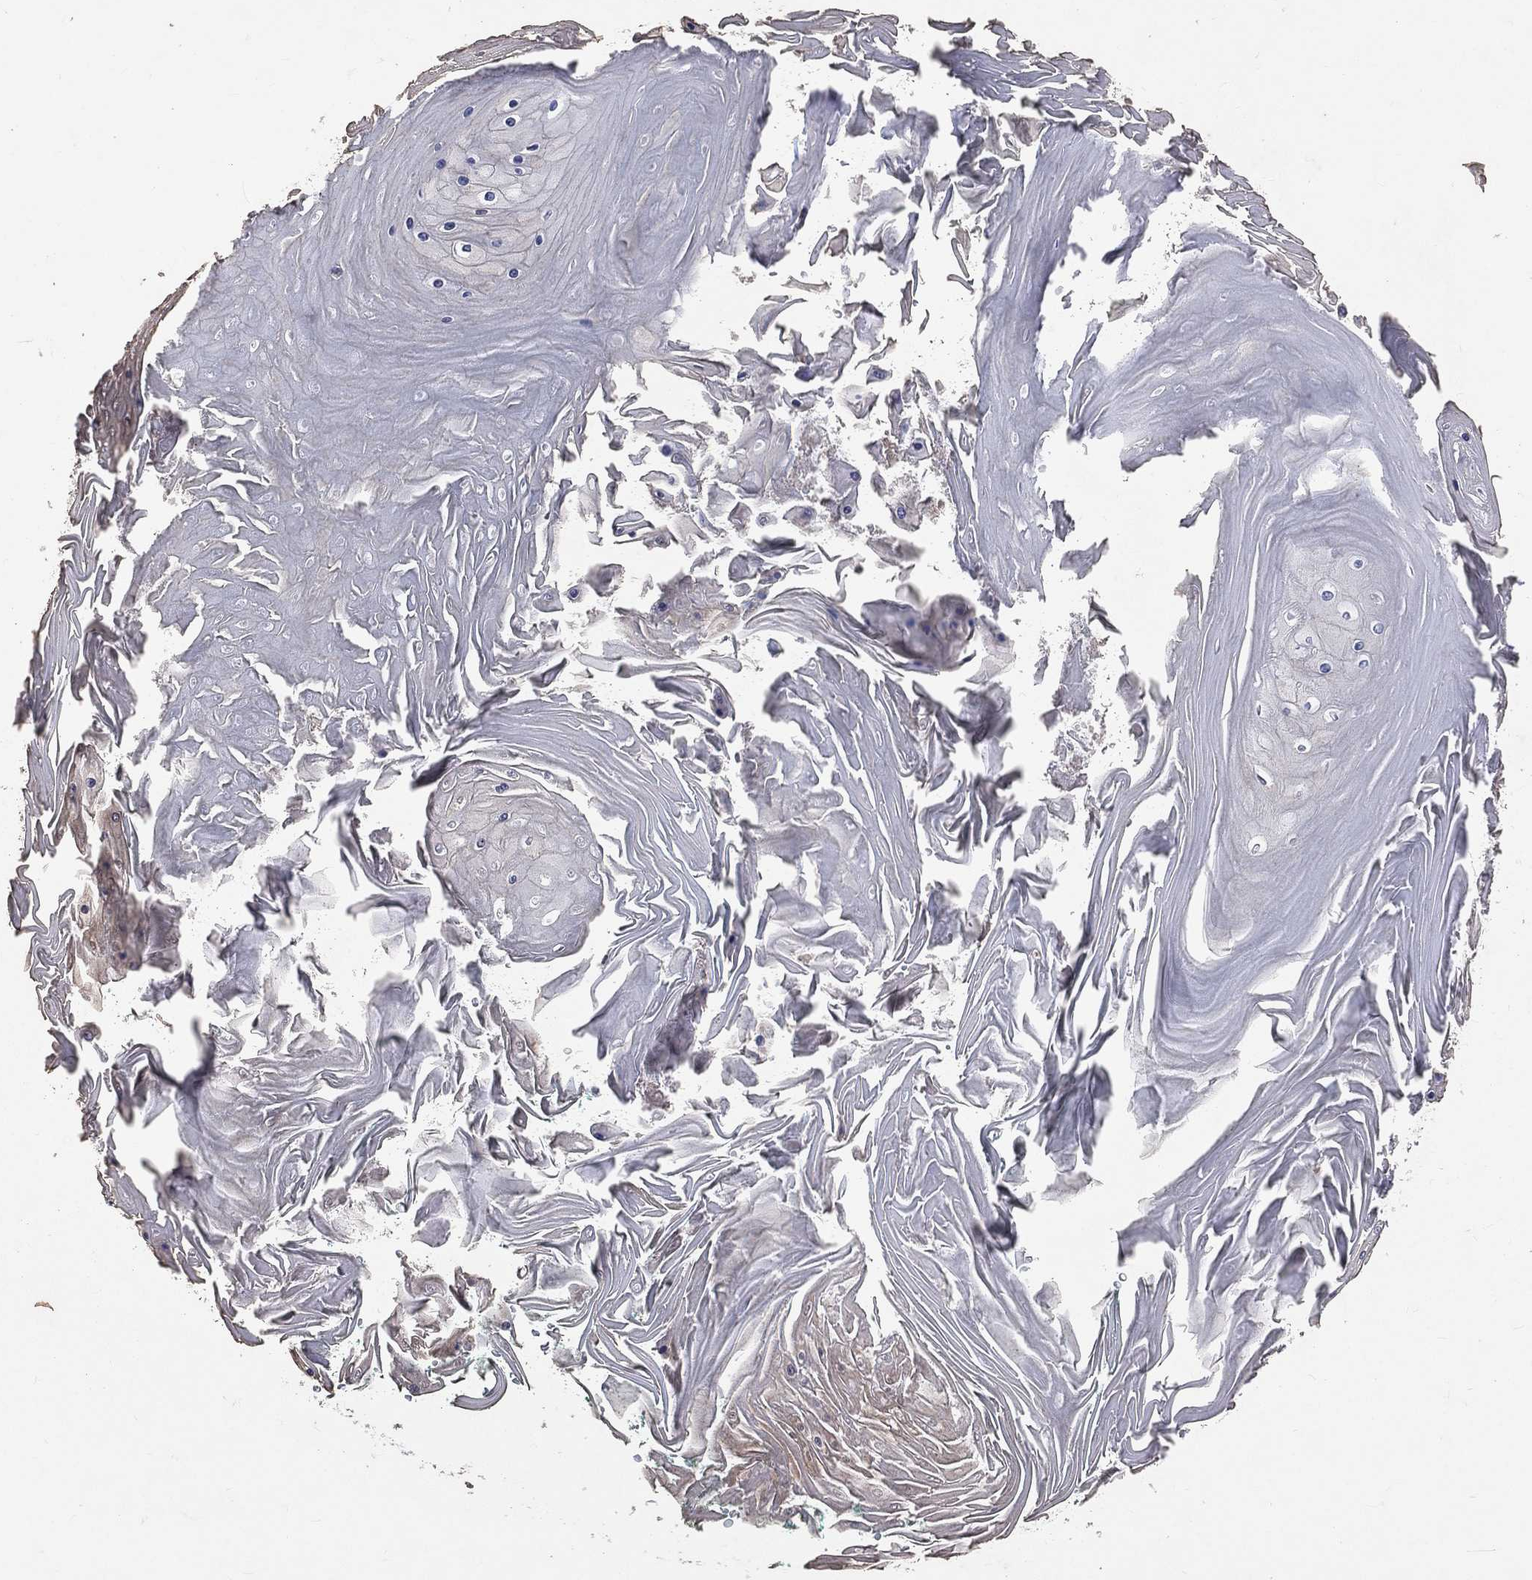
{"staining": {"intensity": "weak", "quantity": "<25%", "location": "cytoplasmic/membranous"}, "tissue": "skin cancer", "cell_type": "Tumor cells", "image_type": "cancer", "snomed": [{"axis": "morphology", "description": "Squamous cell carcinoma, NOS"}, {"axis": "topography", "description": "Skin"}], "caption": "This photomicrograph is of skin cancer (squamous cell carcinoma) stained with immunohistochemistry to label a protein in brown with the nuclei are counter-stained blue. There is no expression in tumor cells.", "gene": "GMPR2", "patient": {"sex": "male", "age": 62}}